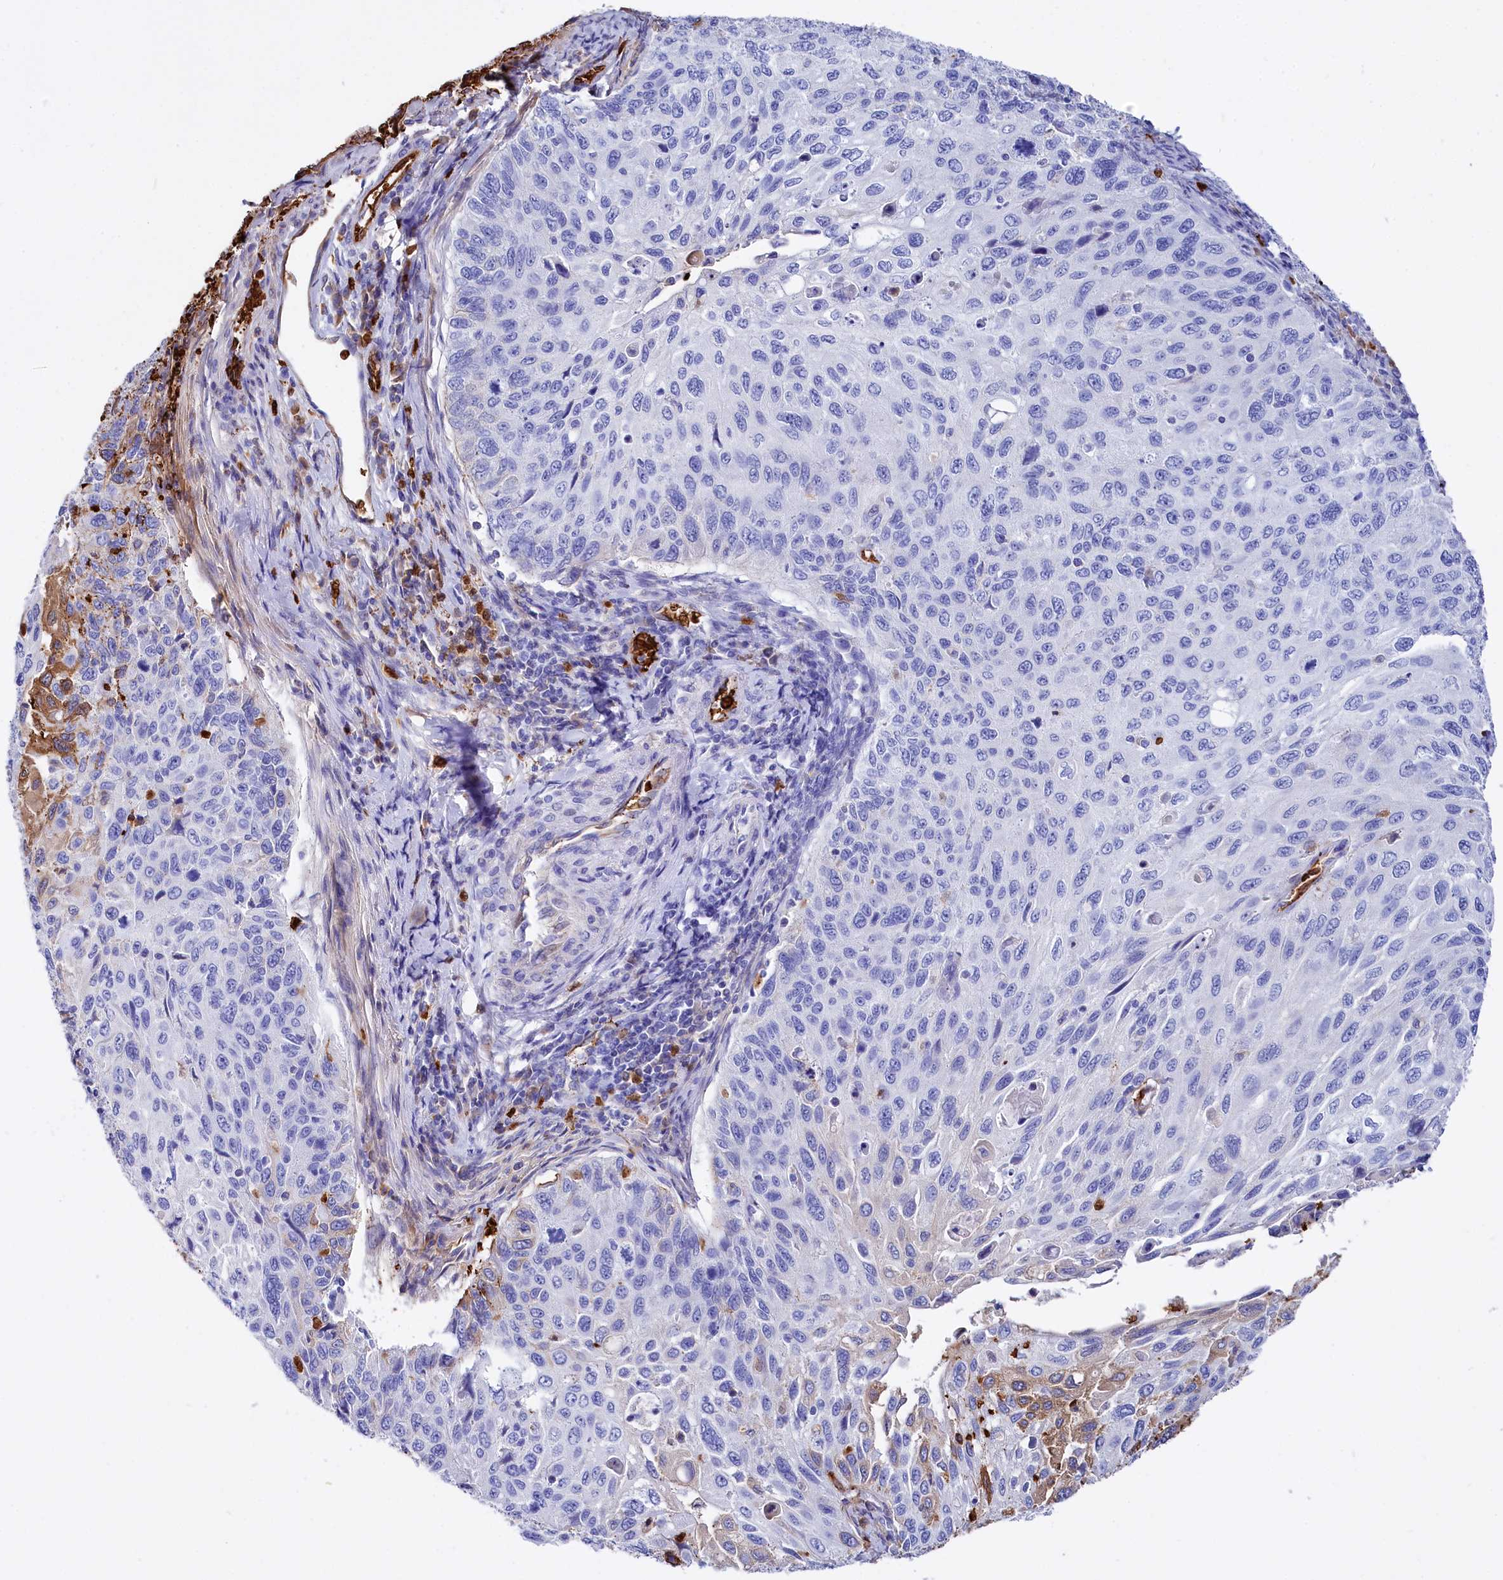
{"staining": {"intensity": "moderate", "quantity": "<25%", "location": "cytoplasmic/membranous"}, "tissue": "cervical cancer", "cell_type": "Tumor cells", "image_type": "cancer", "snomed": [{"axis": "morphology", "description": "Squamous cell carcinoma, NOS"}, {"axis": "topography", "description": "Cervix"}], "caption": "Protein expression analysis of squamous cell carcinoma (cervical) displays moderate cytoplasmic/membranous staining in approximately <25% of tumor cells.", "gene": "RPUSD3", "patient": {"sex": "female", "age": 70}}